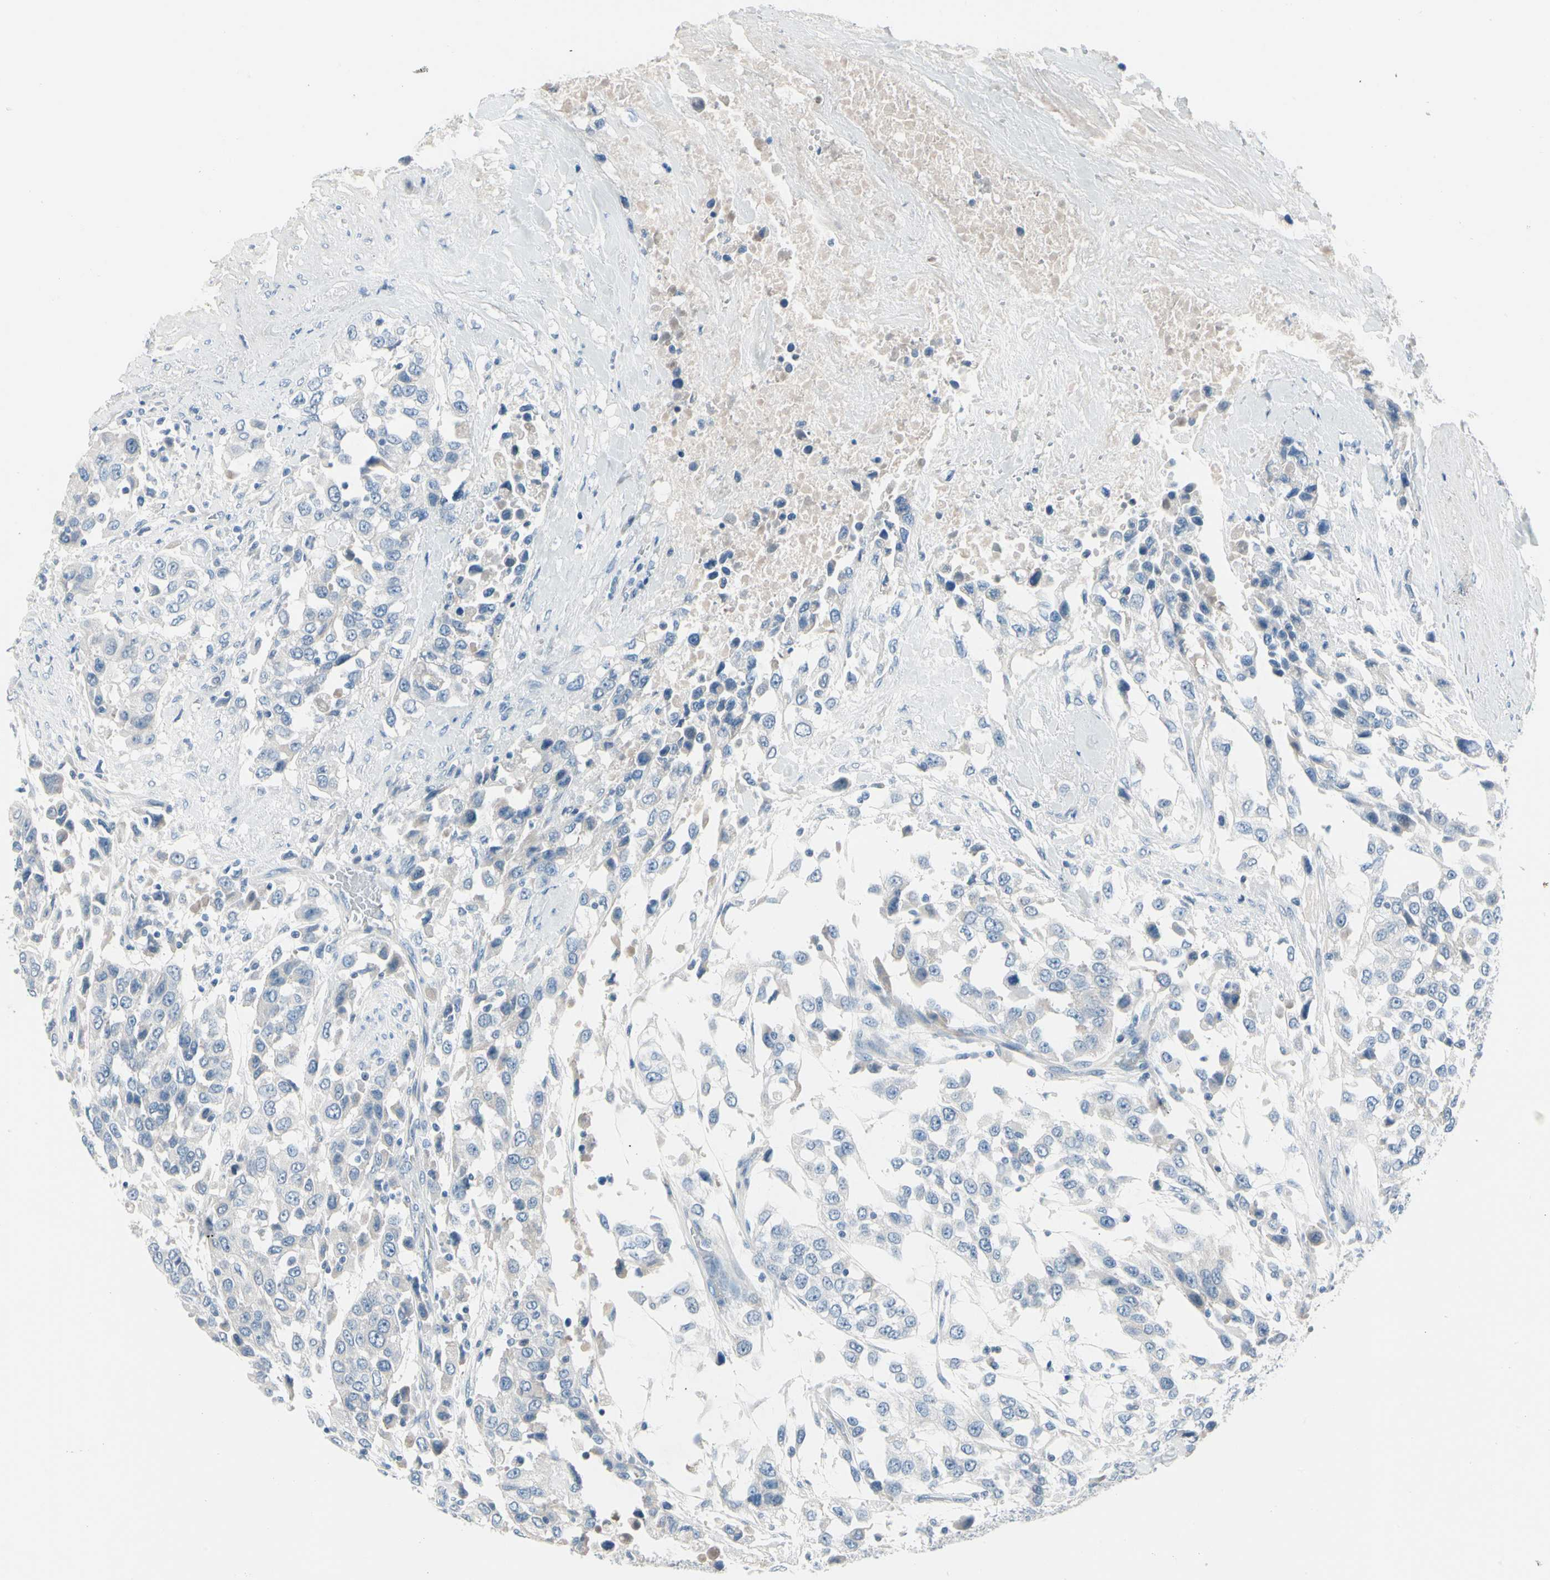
{"staining": {"intensity": "negative", "quantity": "none", "location": "none"}, "tissue": "urothelial cancer", "cell_type": "Tumor cells", "image_type": "cancer", "snomed": [{"axis": "morphology", "description": "Urothelial carcinoma, High grade"}, {"axis": "topography", "description": "Urinary bladder"}], "caption": "This is an immunohistochemistry micrograph of human urothelial cancer. There is no positivity in tumor cells.", "gene": "PGR", "patient": {"sex": "female", "age": 80}}